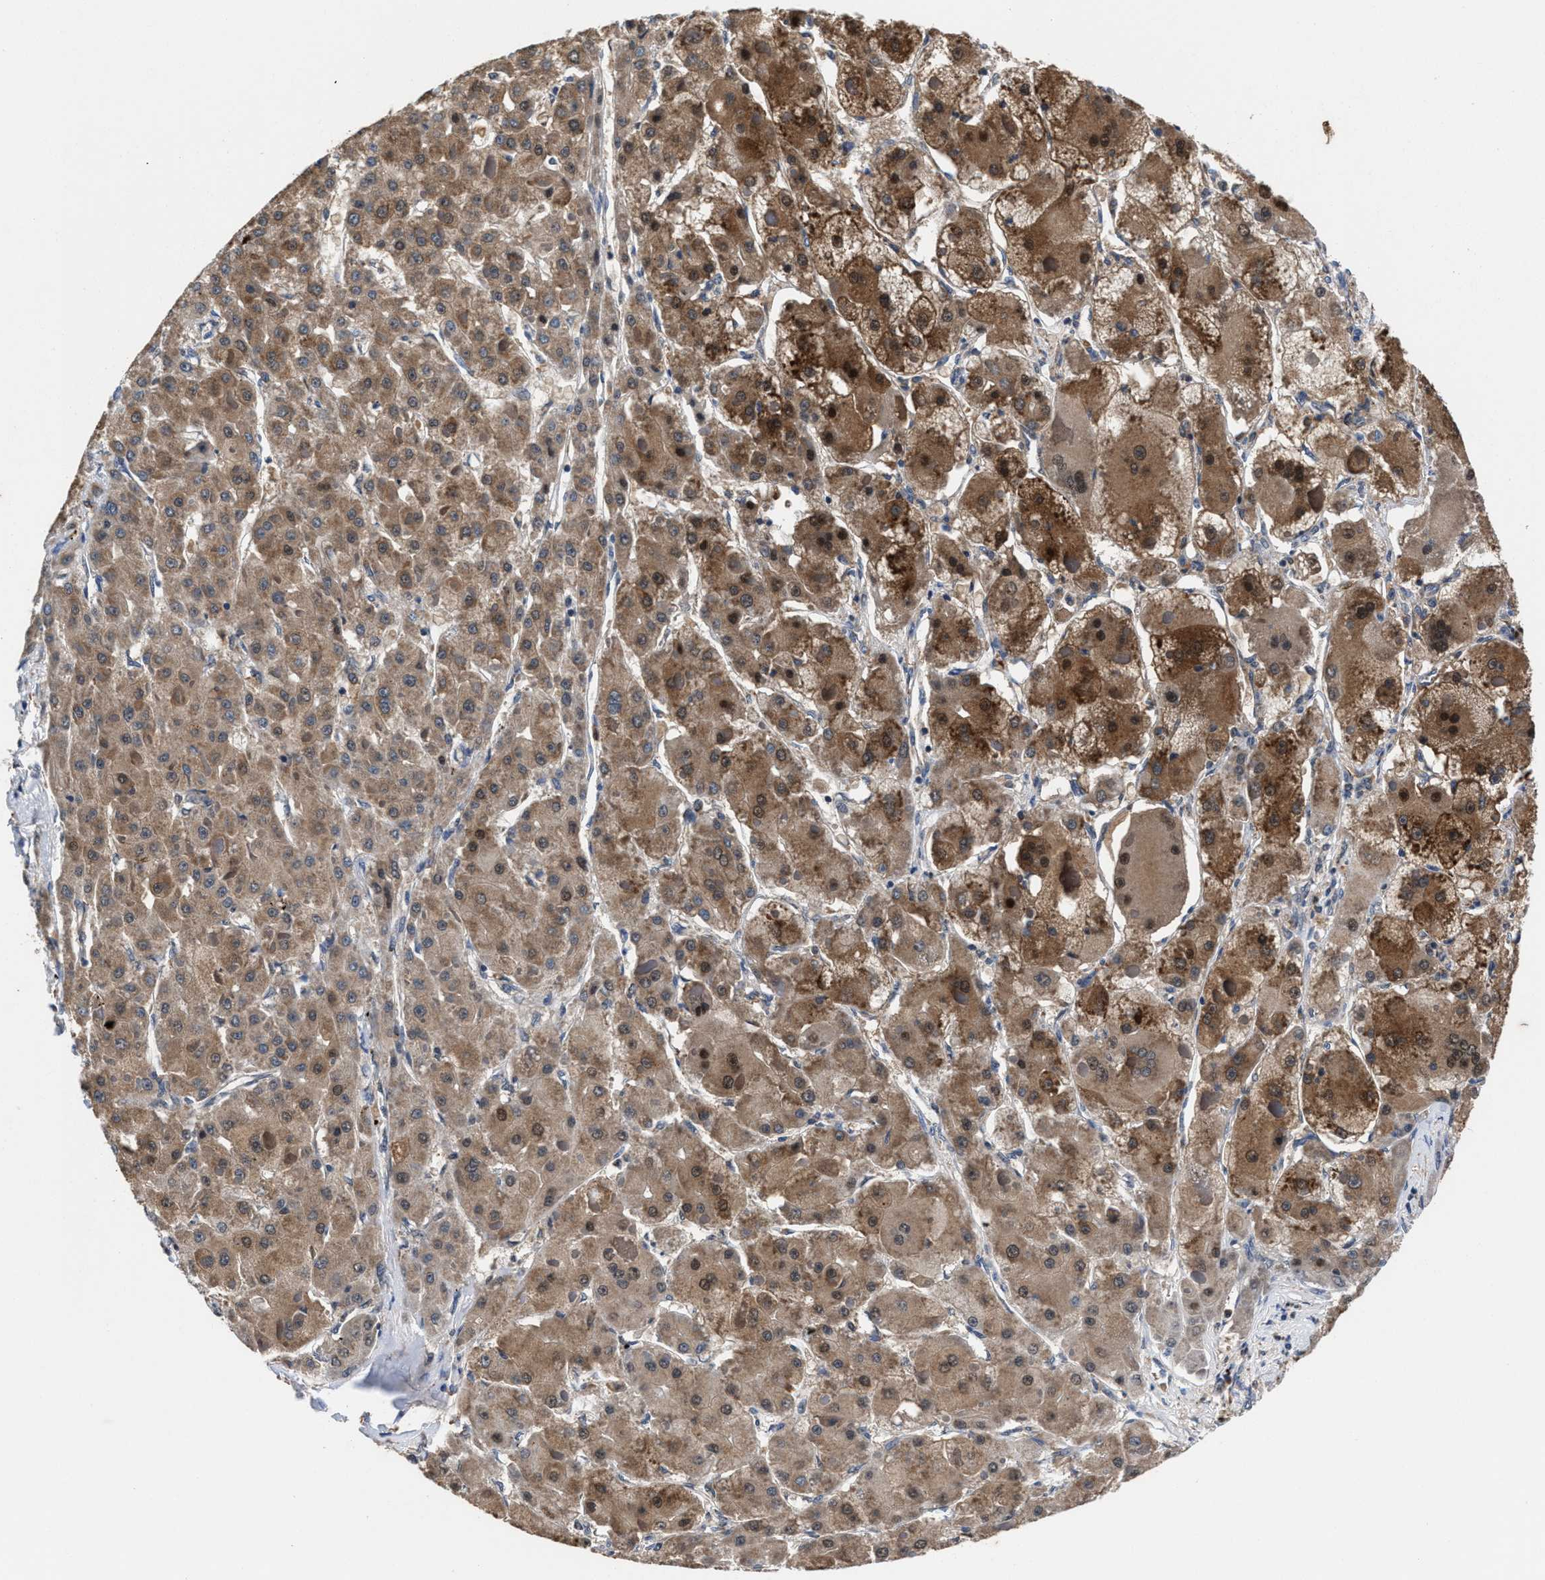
{"staining": {"intensity": "moderate", "quantity": ">75%", "location": "cytoplasmic/membranous"}, "tissue": "liver cancer", "cell_type": "Tumor cells", "image_type": "cancer", "snomed": [{"axis": "morphology", "description": "Carcinoma, Hepatocellular, NOS"}, {"axis": "topography", "description": "Liver"}], "caption": "Liver hepatocellular carcinoma tissue shows moderate cytoplasmic/membranous positivity in approximately >75% of tumor cells, visualized by immunohistochemistry.", "gene": "ACLY", "patient": {"sex": "female", "age": 73}}